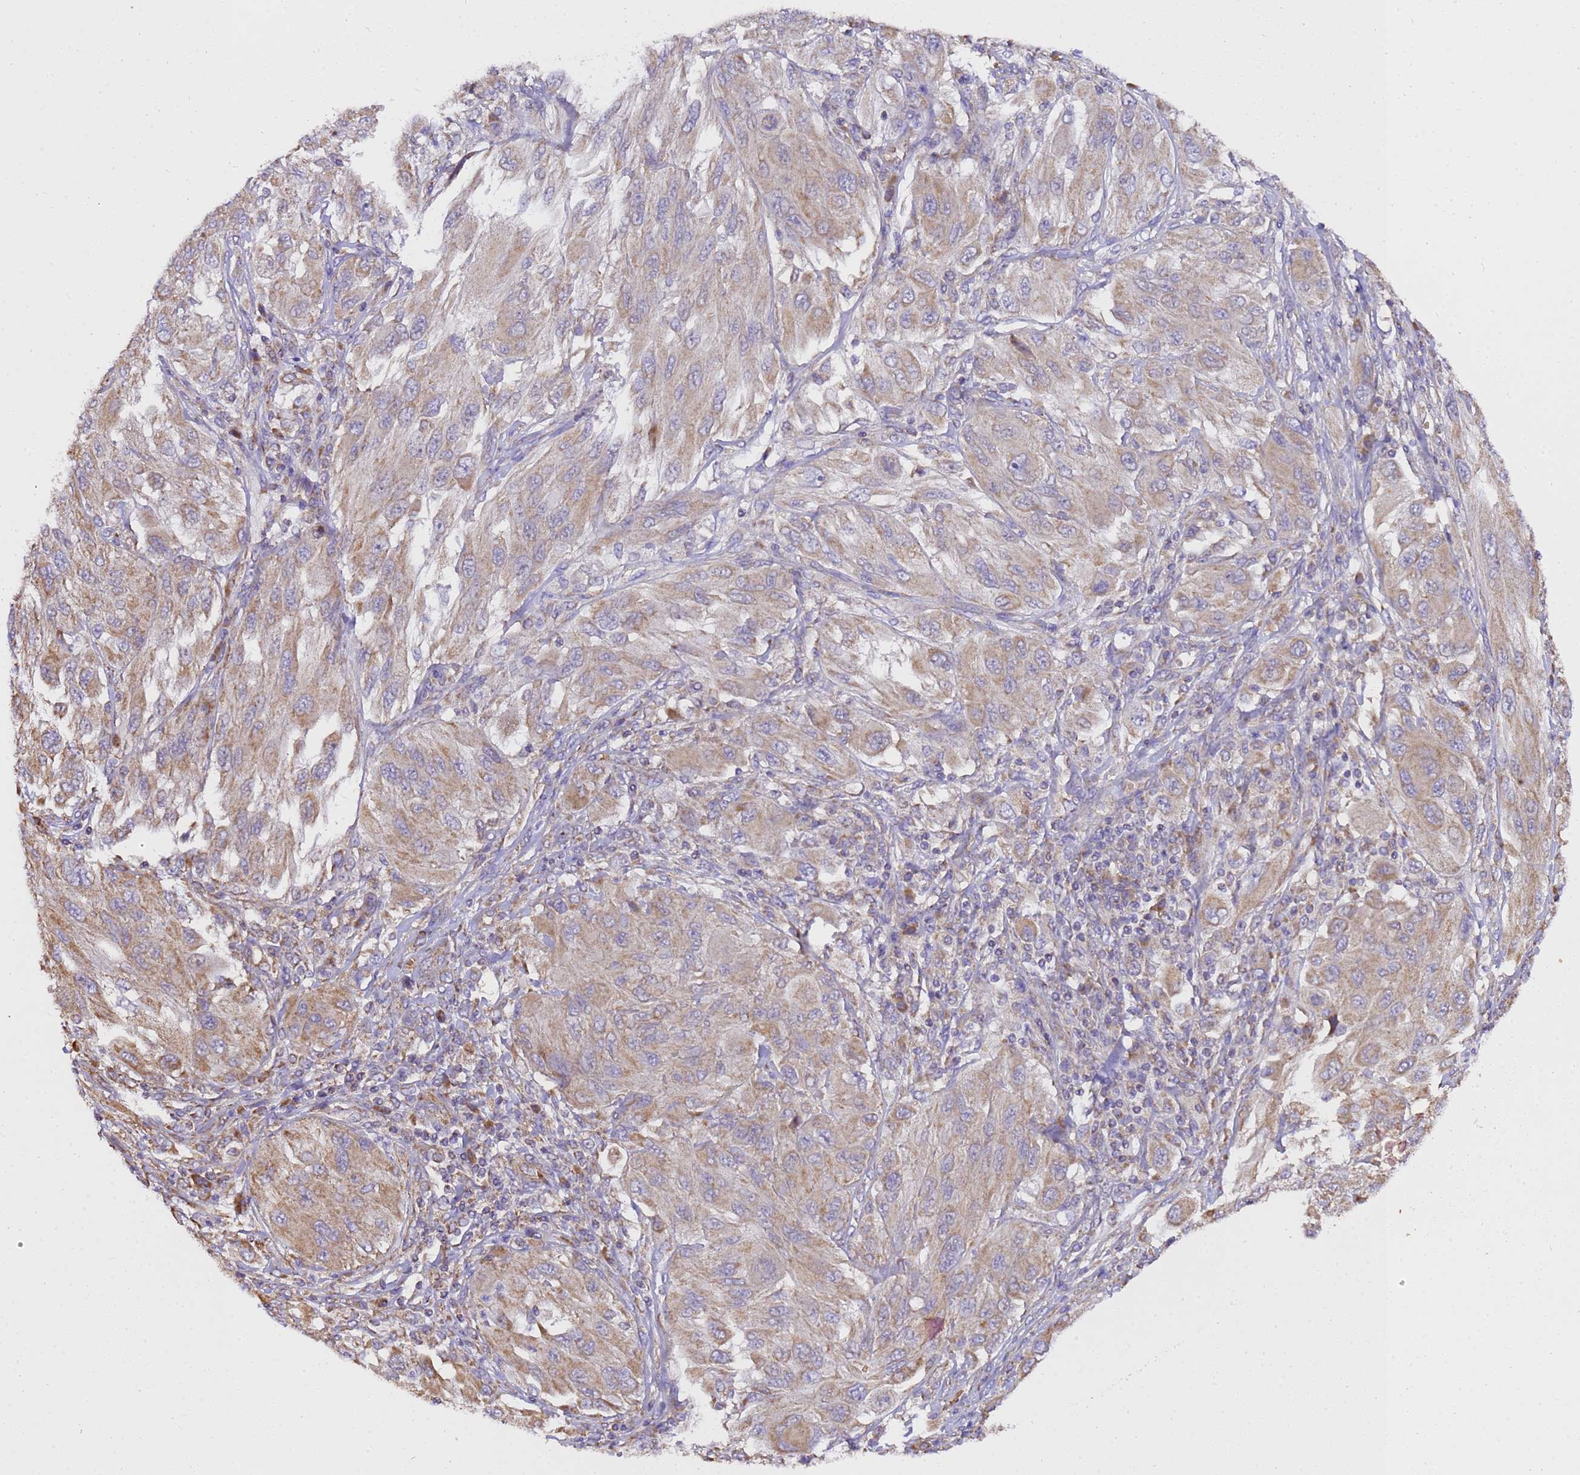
{"staining": {"intensity": "moderate", "quantity": ">75%", "location": "cytoplasmic/membranous"}, "tissue": "melanoma", "cell_type": "Tumor cells", "image_type": "cancer", "snomed": [{"axis": "morphology", "description": "Malignant melanoma, NOS"}, {"axis": "topography", "description": "Skin"}], "caption": "IHC micrograph of neoplastic tissue: human melanoma stained using immunohistochemistry (IHC) exhibits medium levels of moderate protein expression localized specifically in the cytoplasmic/membranous of tumor cells, appearing as a cytoplasmic/membranous brown color.", "gene": "LRRIQ1", "patient": {"sex": "female", "age": 91}}